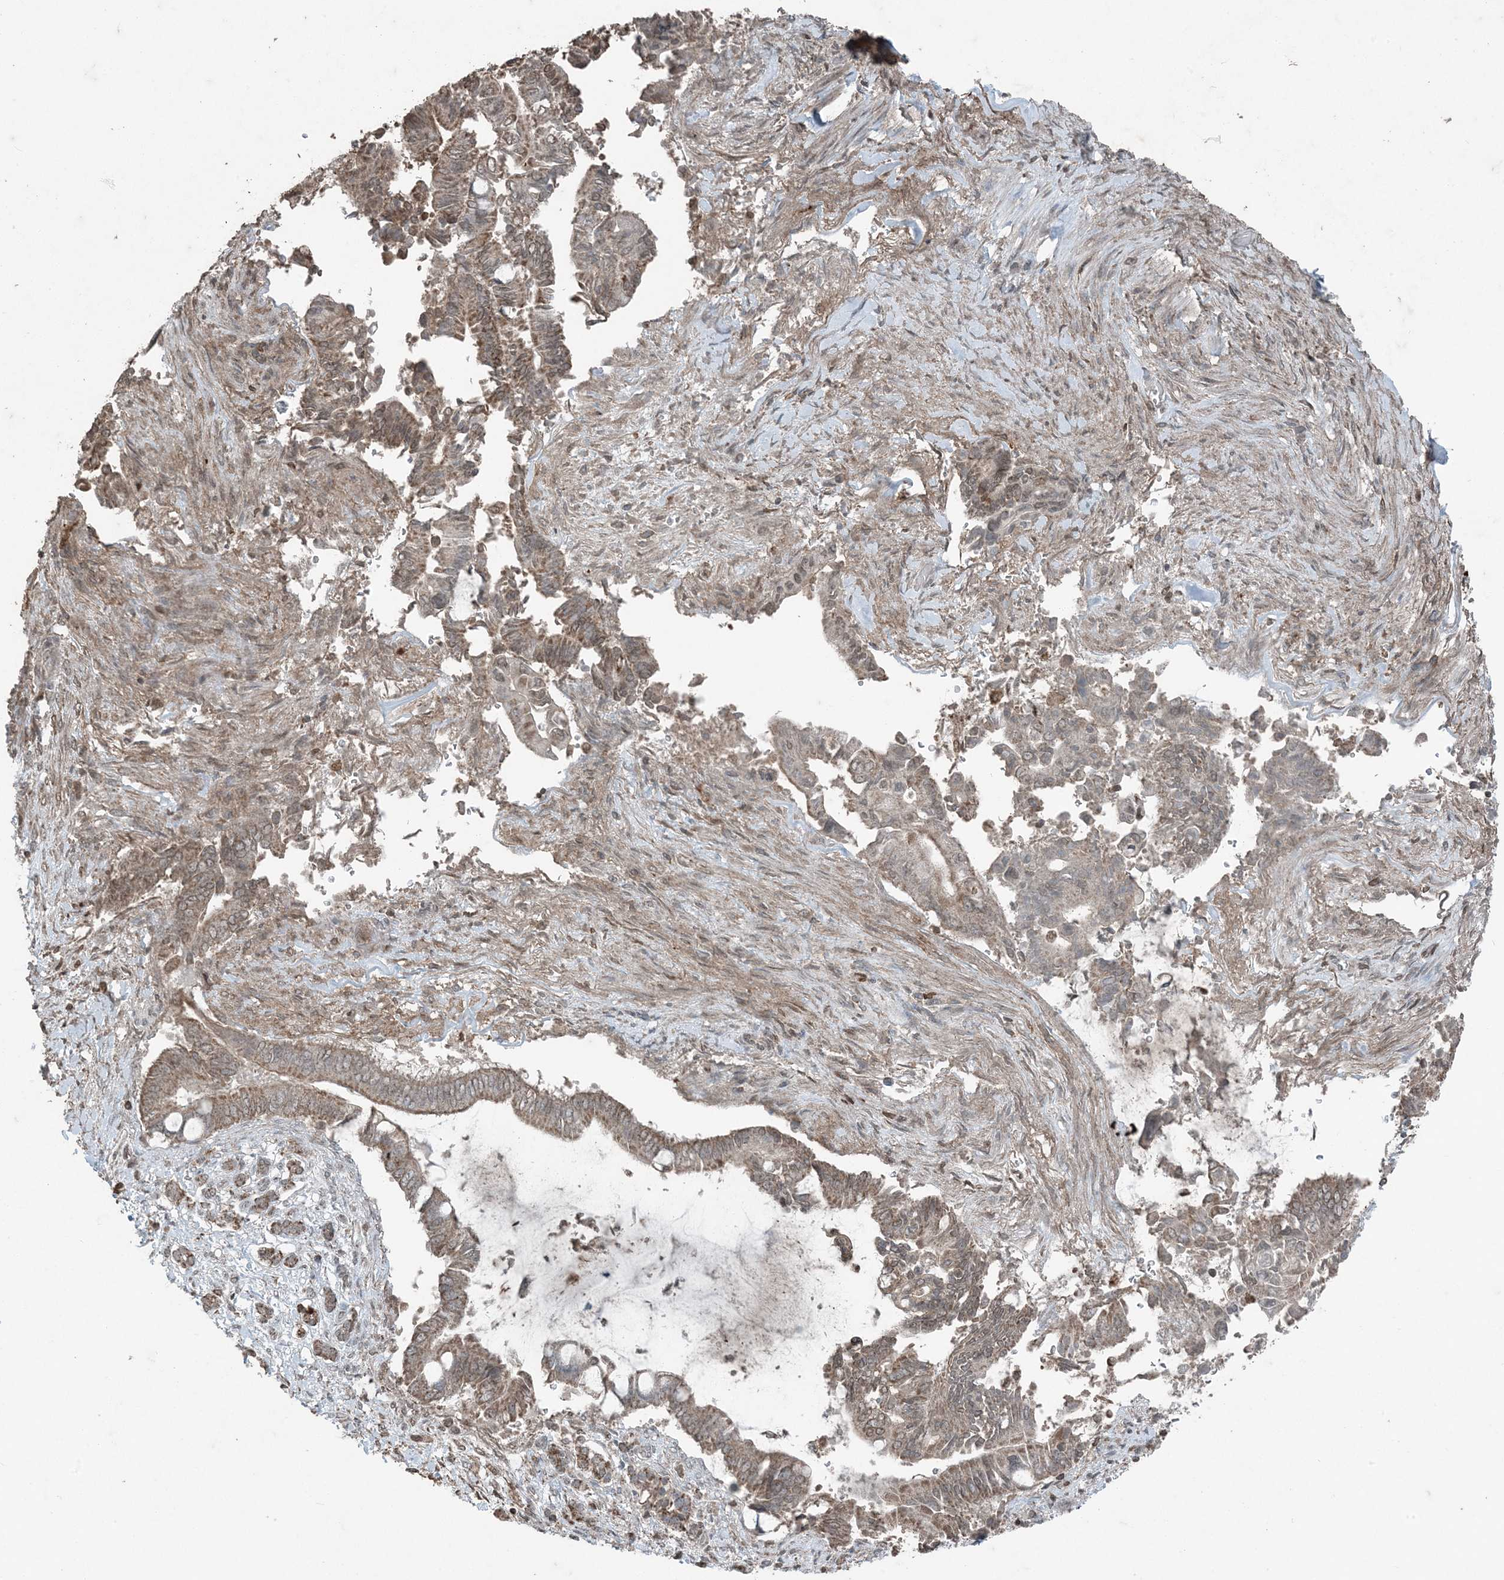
{"staining": {"intensity": "moderate", "quantity": ">75%", "location": "cytoplasmic/membranous"}, "tissue": "pancreatic cancer", "cell_type": "Tumor cells", "image_type": "cancer", "snomed": [{"axis": "morphology", "description": "Adenocarcinoma, NOS"}, {"axis": "topography", "description": "Pancreas"}], "caption": "High-magnification brightfield microscopy of pancreatic adenocarcinoma stained with DAB (3,3'-diaminobenzidine) (brown) and counterstained with hematoxylin (blue). tumor cells exhibit moderate cytoplasmic/membranous staining is seen in approximately>75% of cells. (DAB (3,3'-diaminobenzidine) IHC with brightfield microscopy, high magnification).", "gene": "GNL1", "patient": {"sex": "male", "age": 68}}